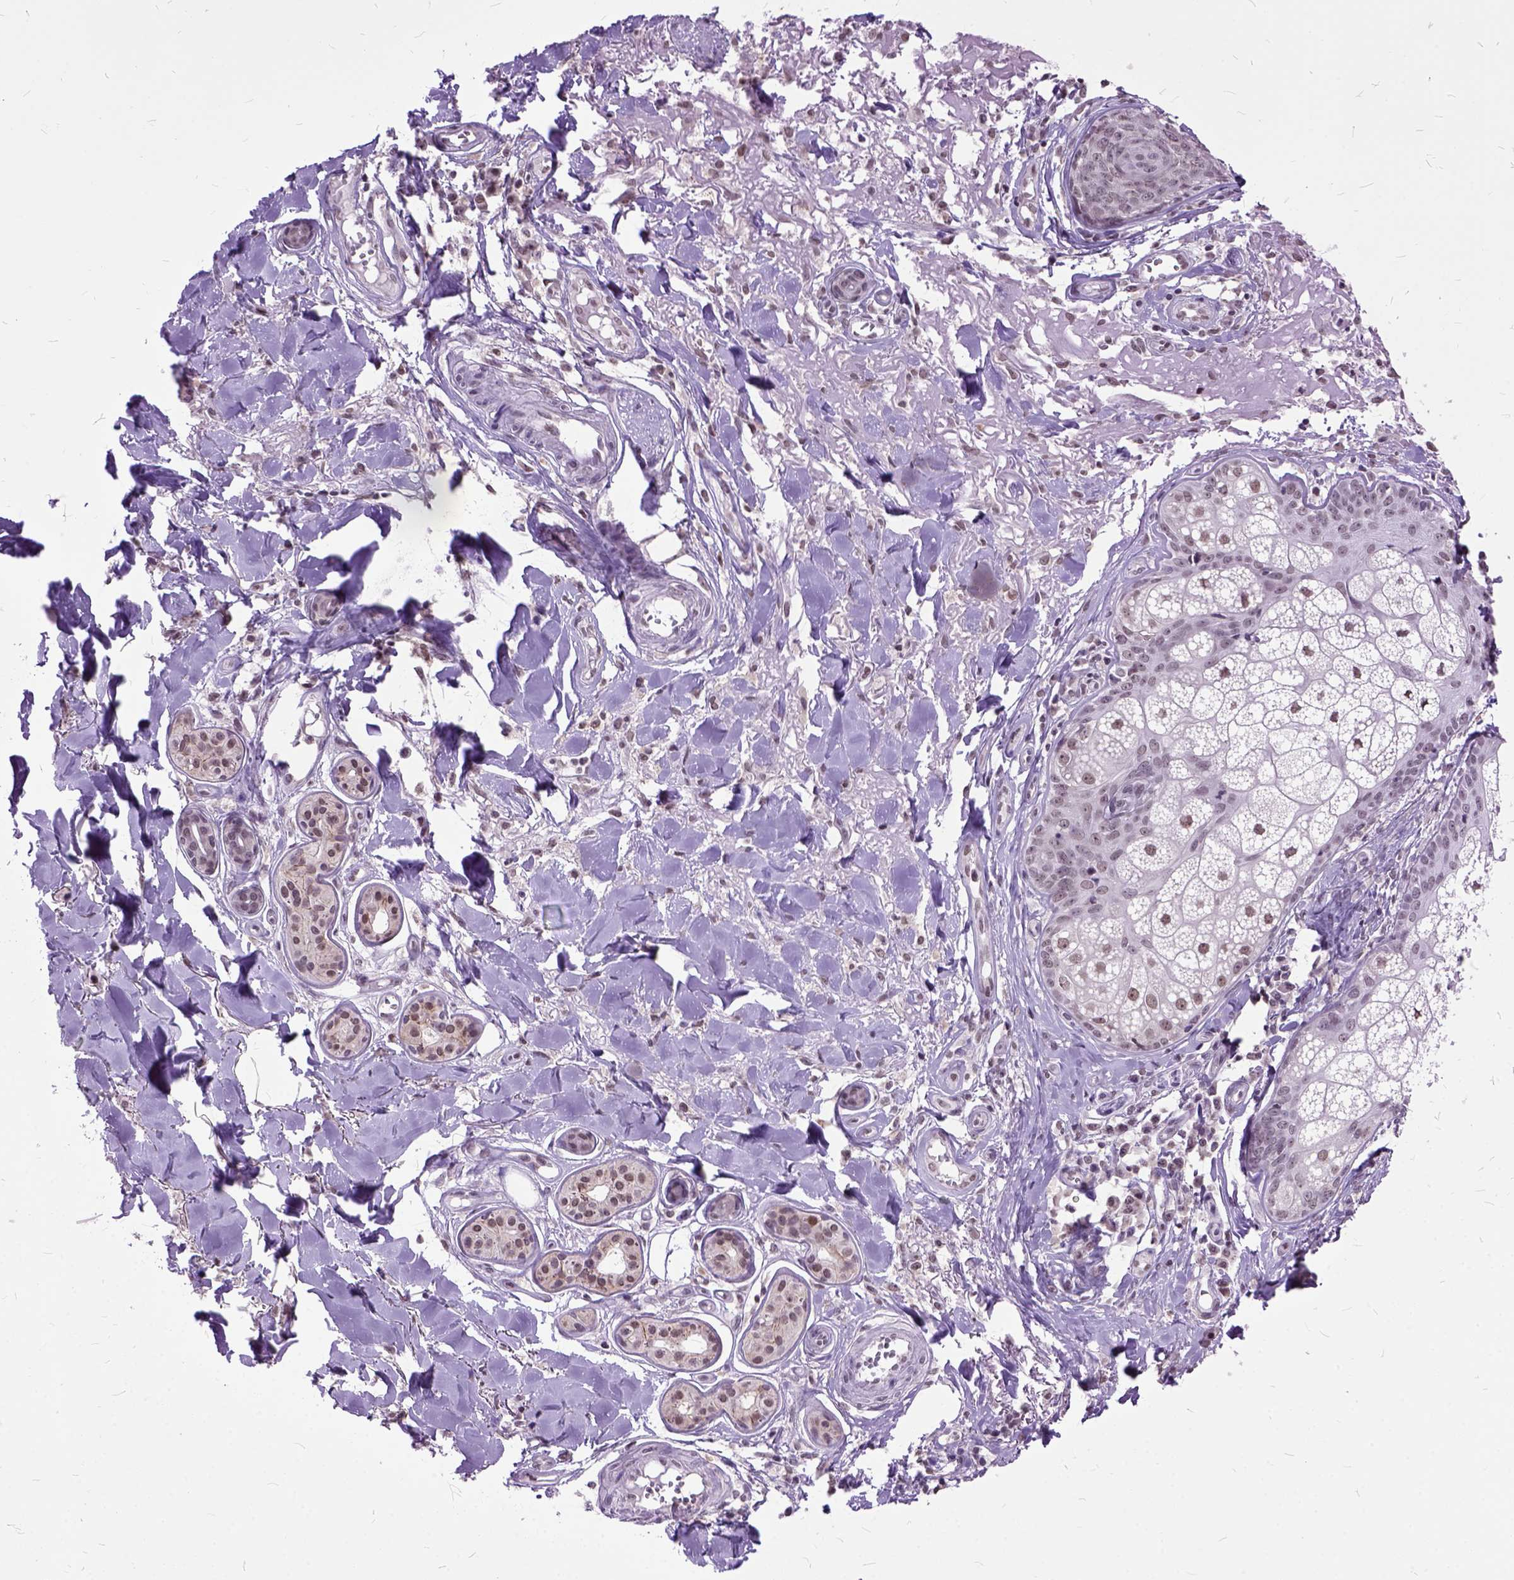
{"staining": {"intensity": "weak", "quantity": ">75%", "location": "nuclear"}, "tissue": "skin cancer", "cell_type": "Tumor cells", "image_type": "cancer", "snomed": [{"axis": "morphology", "description": "Squamous cell carcinoma, NOS"}, {"axis": "topography", "description": "Skin"}], "caption": "Skin cancer (squamous cell carcinoma) tissue exhibits weak nuclear staining in about >75% of tumor cells", "gene": "ORC5", "patient": {"sex": "male", "age": 75}}